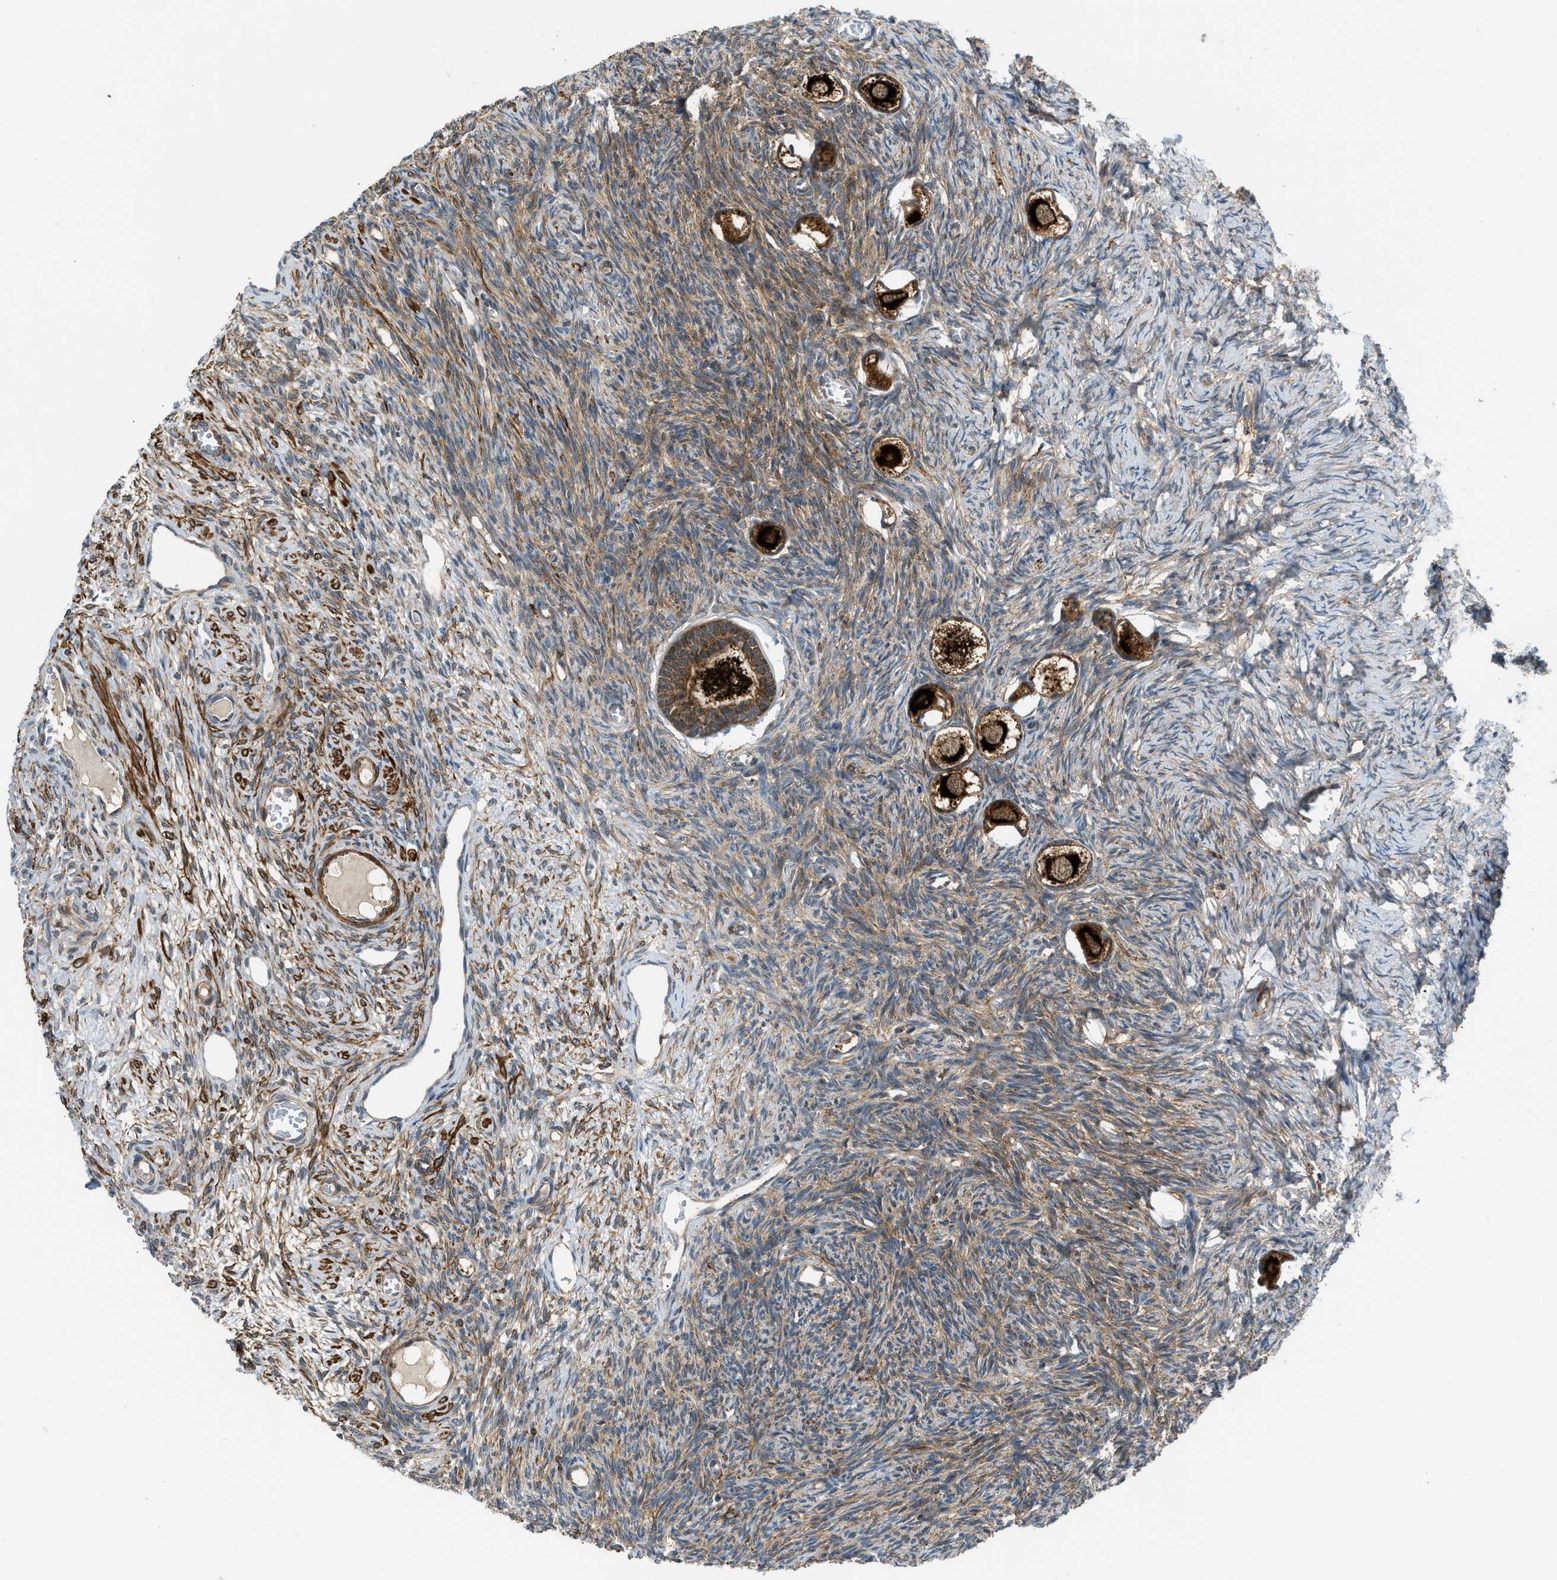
{"staining": {"intensity": "strong", "quantity": ">75%", "location": "cytoplasmic/membranous"}, "tissue": "ovary", "cell_type": "Follicle cells", "image_type": "normal", "snomed": [{"axis": "morphology", "description": "Normal tissue, NOS"}, {"axis": "topography", "description": "Ovary"}], "caption": "Protein staining of normal ovary displays strong cytoplasmic/membranous staining in about >75% of follicle cells. Using DAB (3,3'-diaminobenzidine) (brown) and hematoxylin (blue) stains, captured at high magnification using brightfield microscopy.", "gene": "SESN2", "patient": {"sex": "female", "age": 27}}